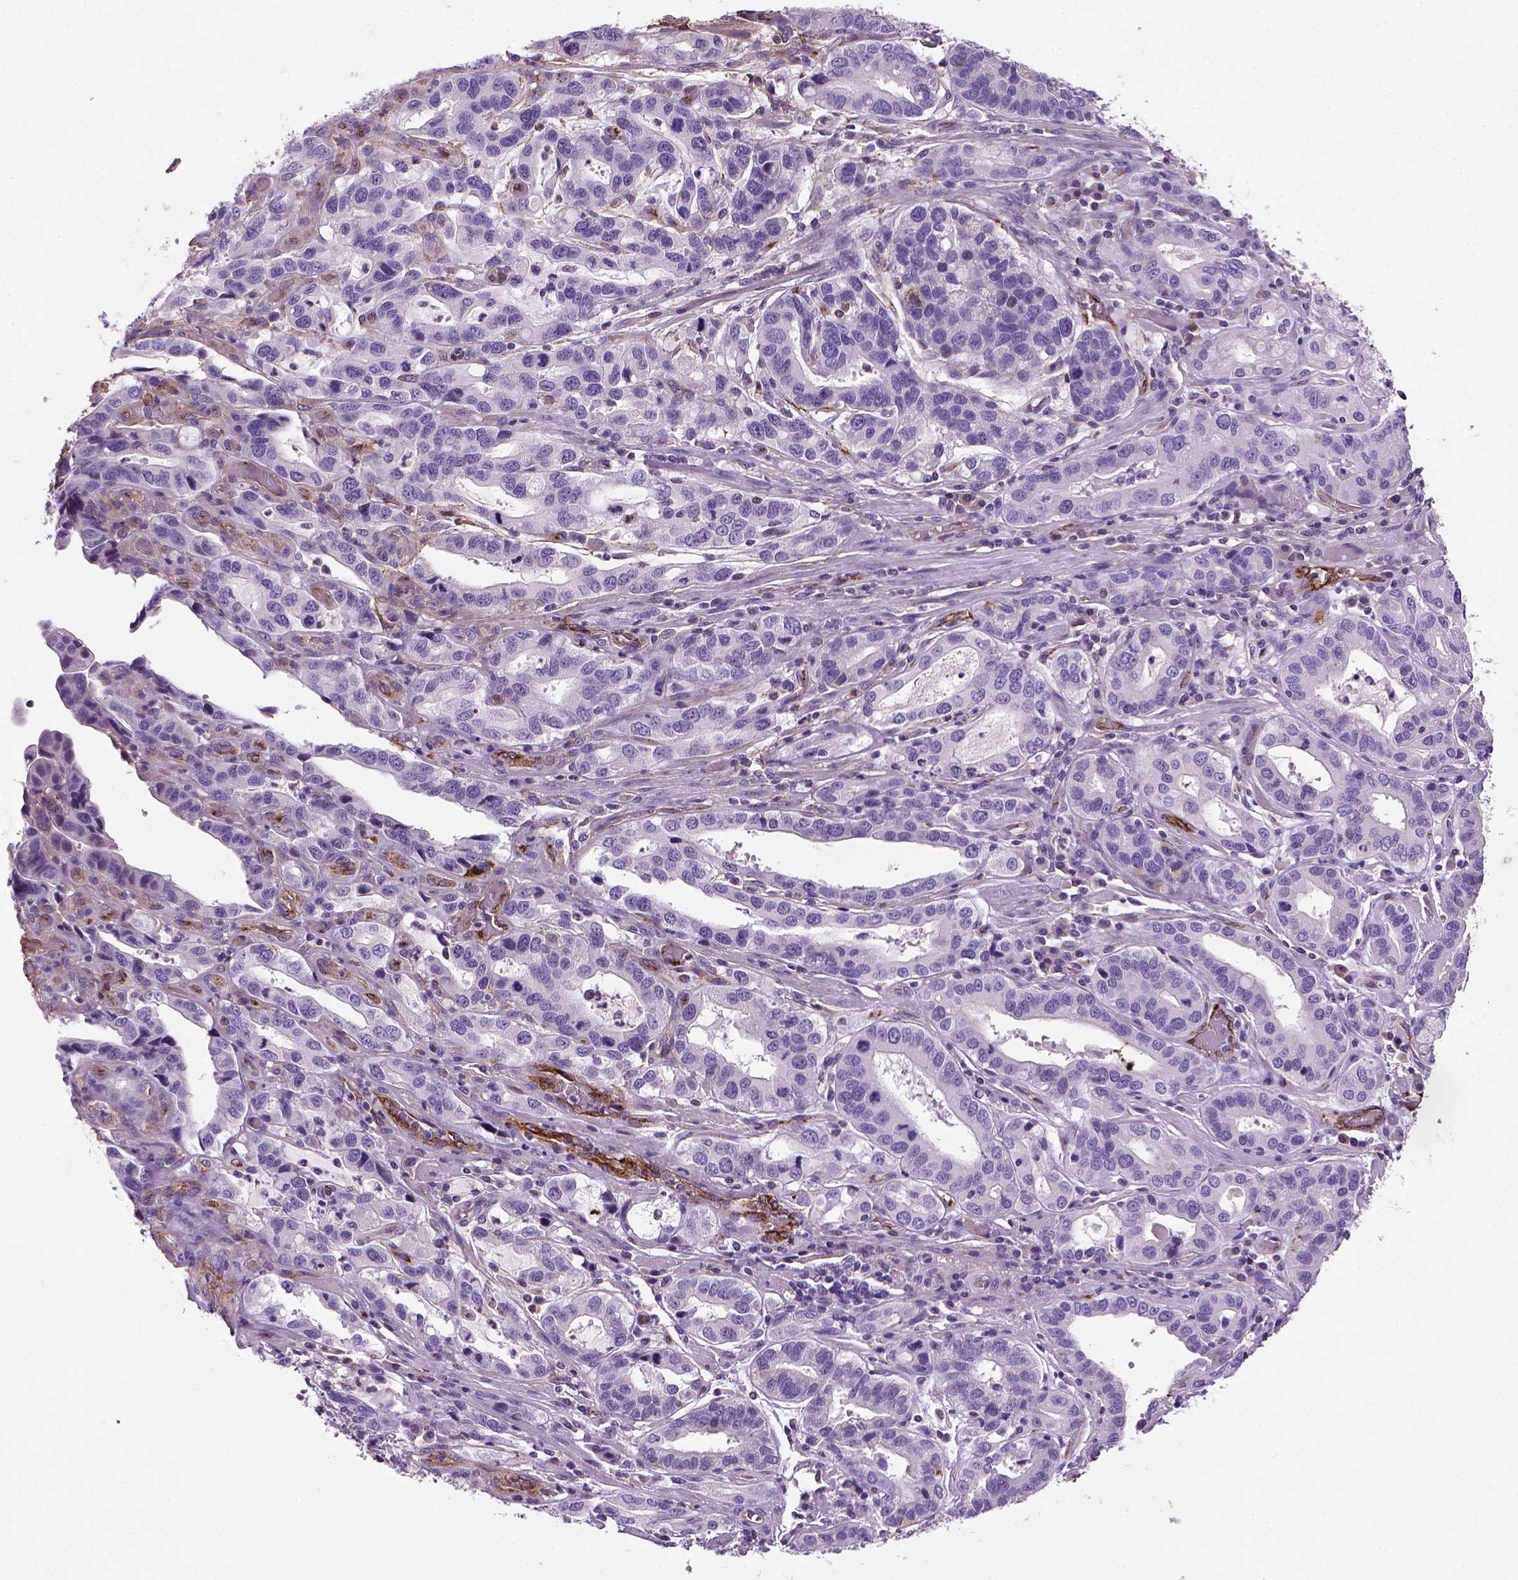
{"staining": {"intensity": "negative", "quantity": "none", "location": "none"}, "tissue": "stomach cancer", "cell_type": "Tumor cells", "image_type": "cancer", "snomed": [{"axis": "morphology", "description": "Adenocarcinoma, NOS"}, {"axis": "topography", "description": "Stomach, lower"}], "caption": "Immunohistochemical staining of human stomach cancer reveals no significant positivity in tumor cells. Nuclei are stained in blue.", "gene": "VWF", "patient": {"sex": "female", "age": 76}}